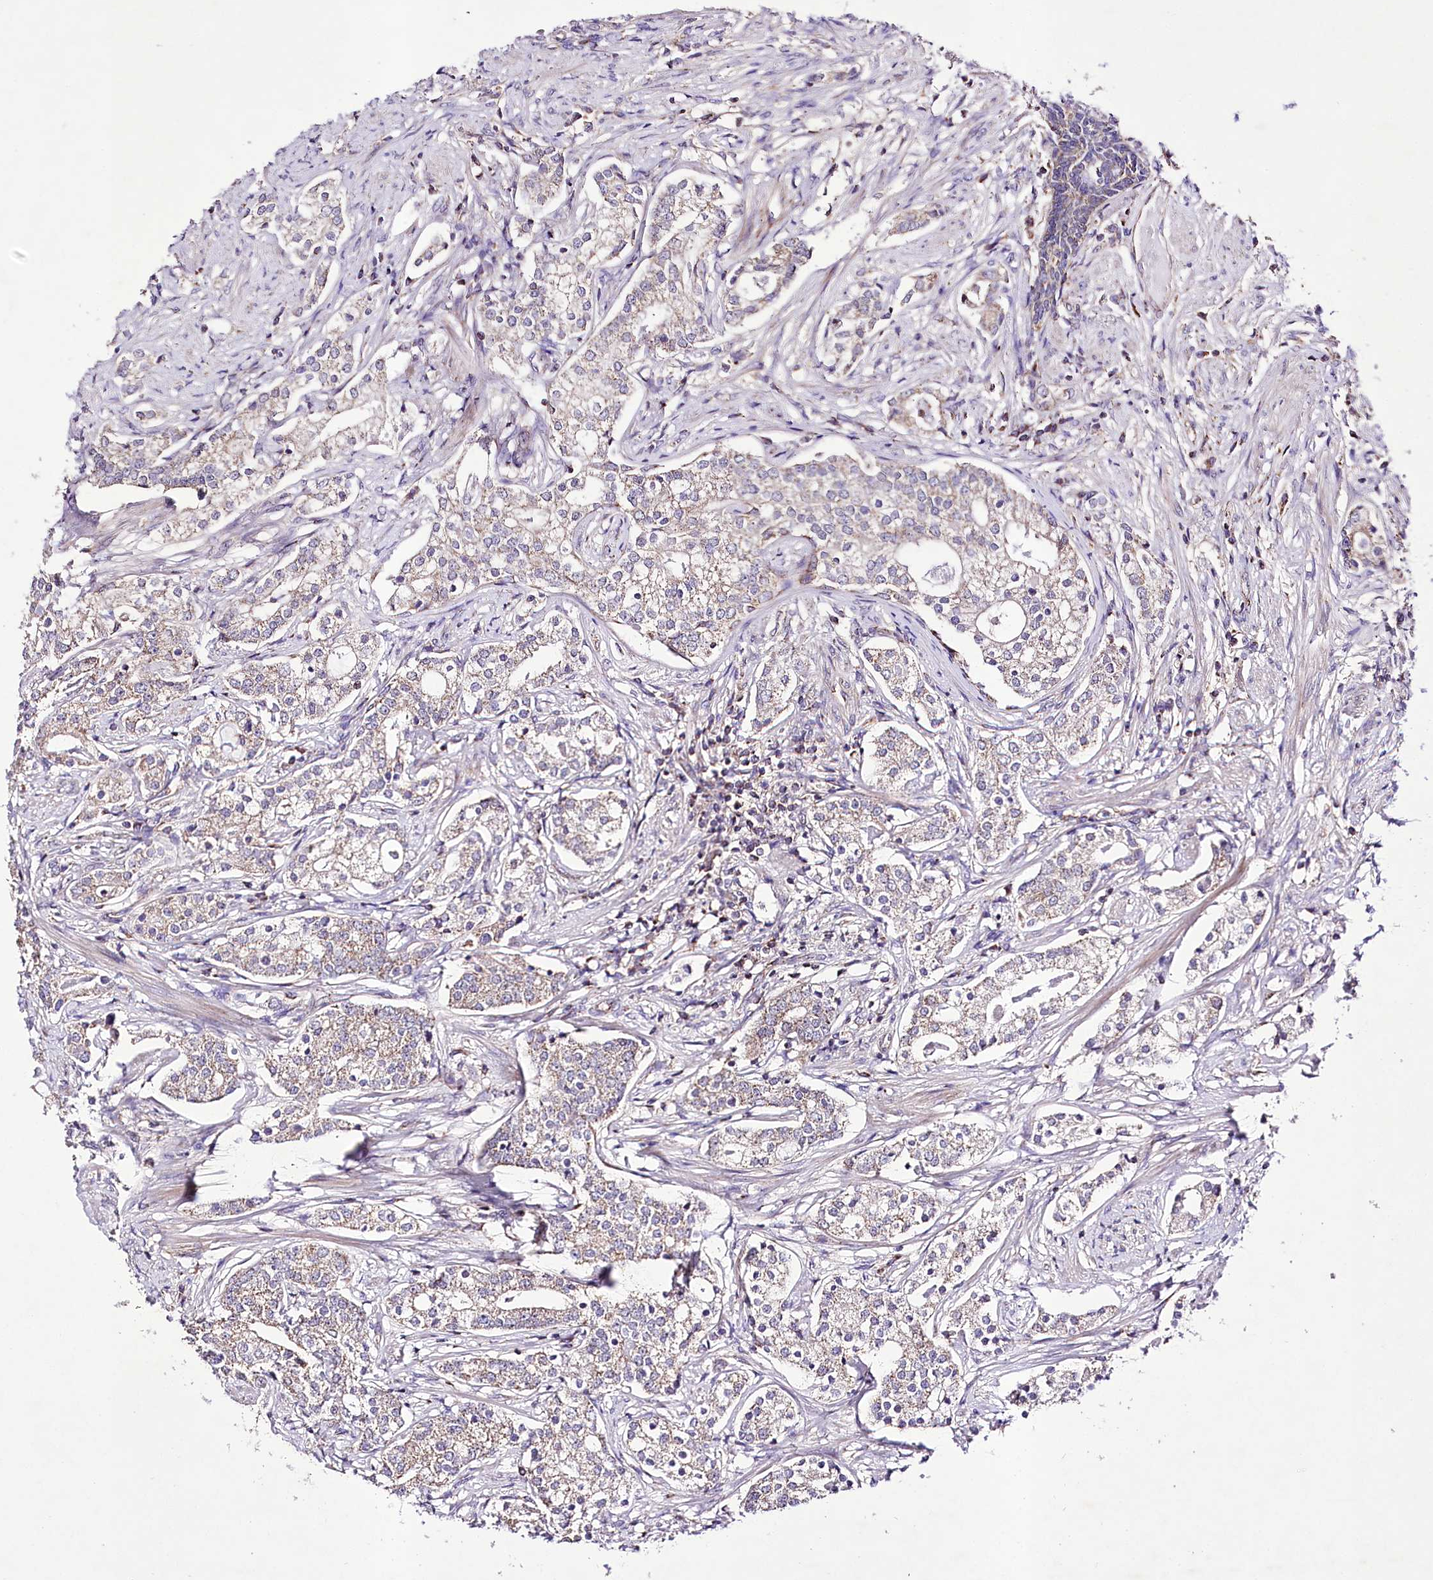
{"staining": {"intensity": "moderate", "quantity": ">75%", "location": "cytoplasmic/membranous"}, "tissue": "prostate cancer", "cell_type": "Tumor cells", "image_type": "cancer", "snomed": [{"axis": "morphology", "description": "Adenocarcinoma, High grade"}, {"axis": "topography", "description": "Prostate"}], "caption": "A medium amount of moderate cytoplasmic/membranous positivity is appreciated in about >75% of tumor cells in prostate cancer (adenocarcinoma (high-grade)) tissue.", "gene": "ATE1", "patient": {"sex": "male", "age": 69}}